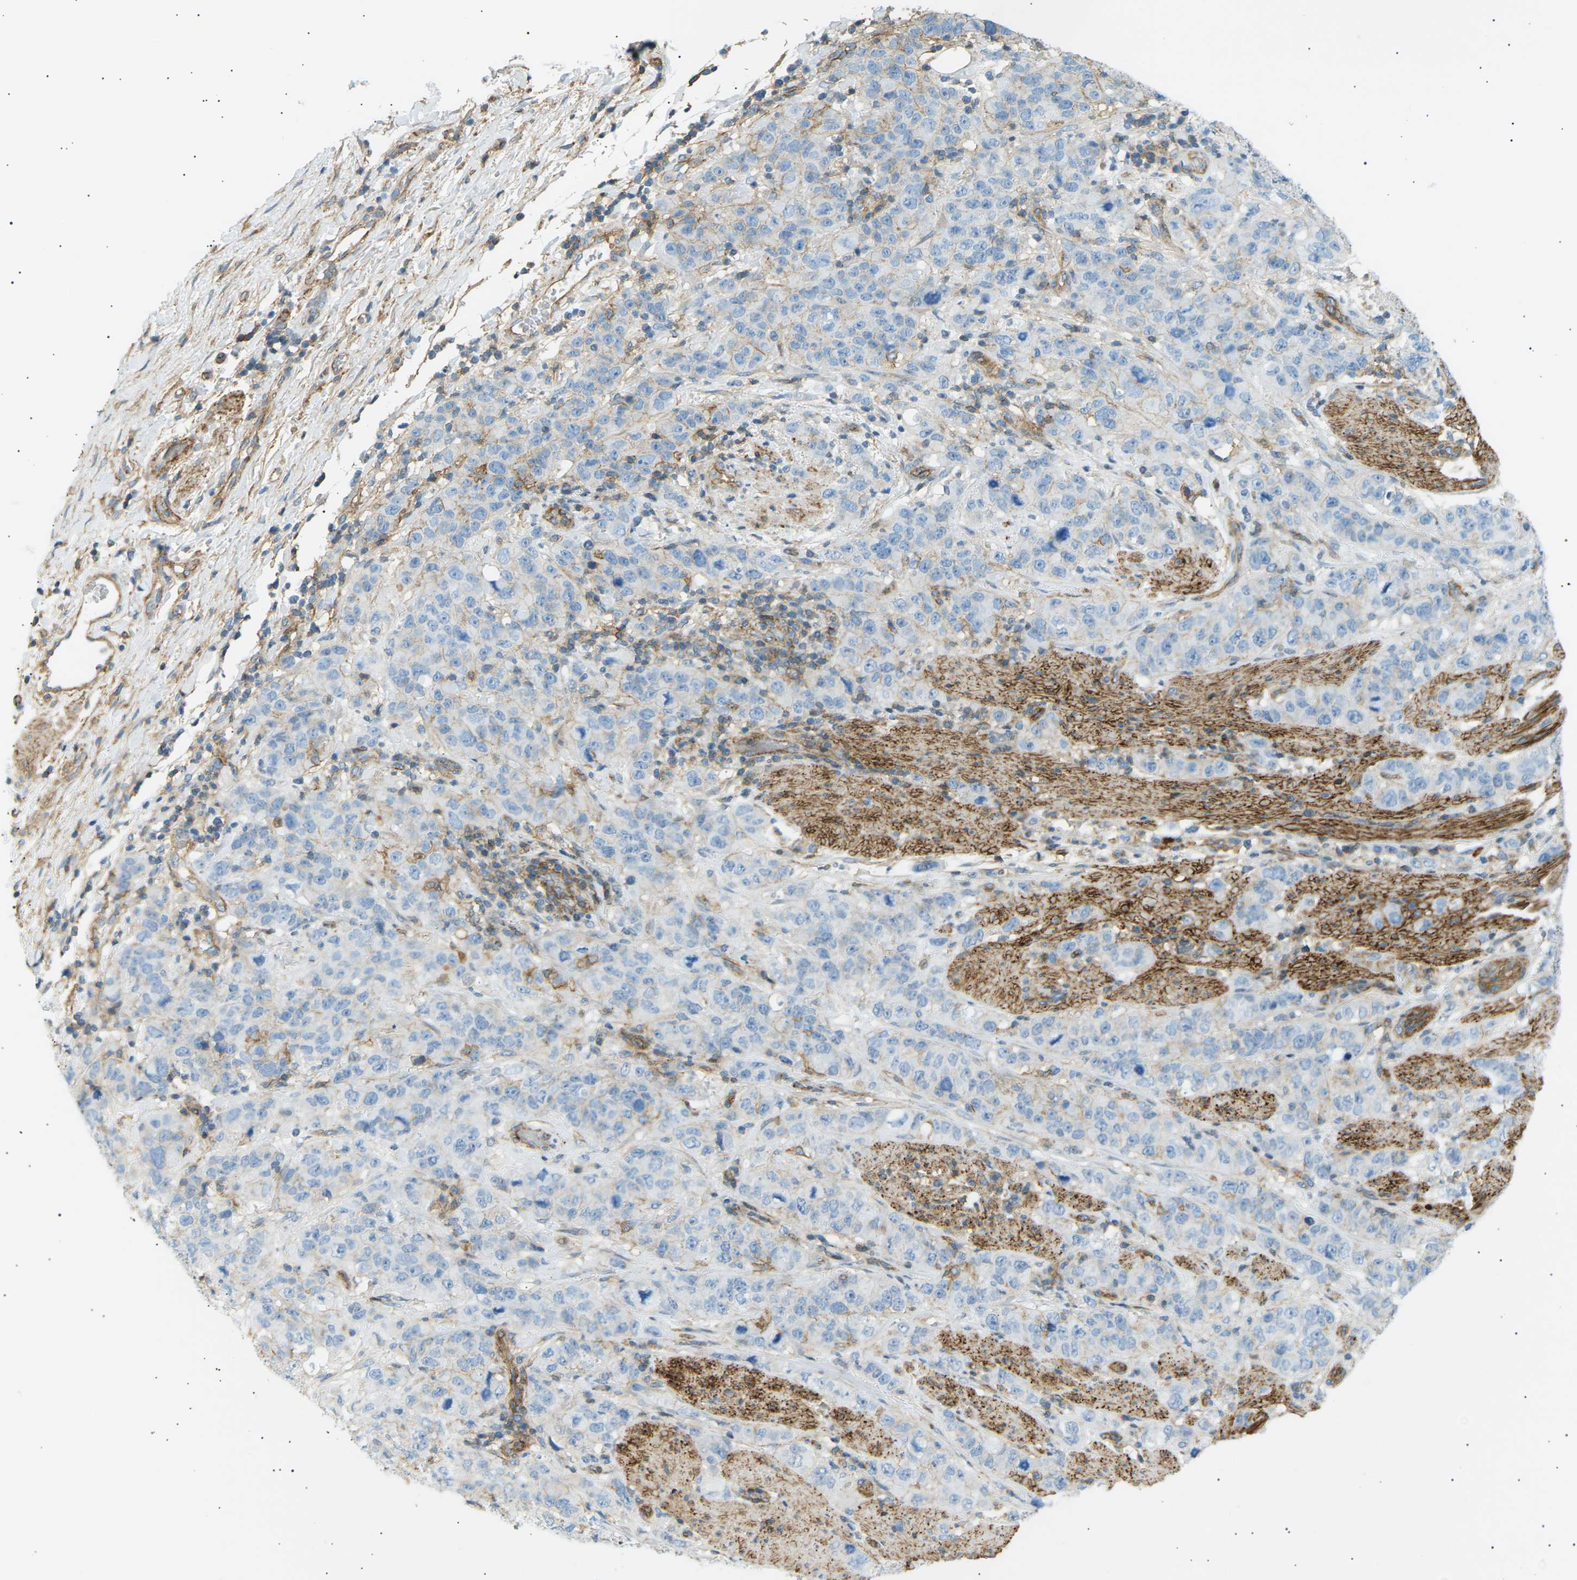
{"staining": {"intensity": "negative", "quantity": "none", "location": "none"}, "tissue": "stomach cancer", "cell_type": "Tumor cells", "image_type": "cancer", "snomed": [{"axis": "morphology", "description": "Adenocarcinoma, NOS"}, {"axis": "topography", "description": "Stomach"}], "caption": "IHC micrograph of neoplastic tissue: human stomach adenocarcinoma stained with DAB (3,3'-diaminobenzidine) exhibits no significant protein staining in tumor cells. (DAB (3,3'-diaminobenzidine) immunohistochemistry (IHC) with hematoxylin counter stain).", "gene": "ATP2B4", "patient": {"sex": "male", "age": 48}}